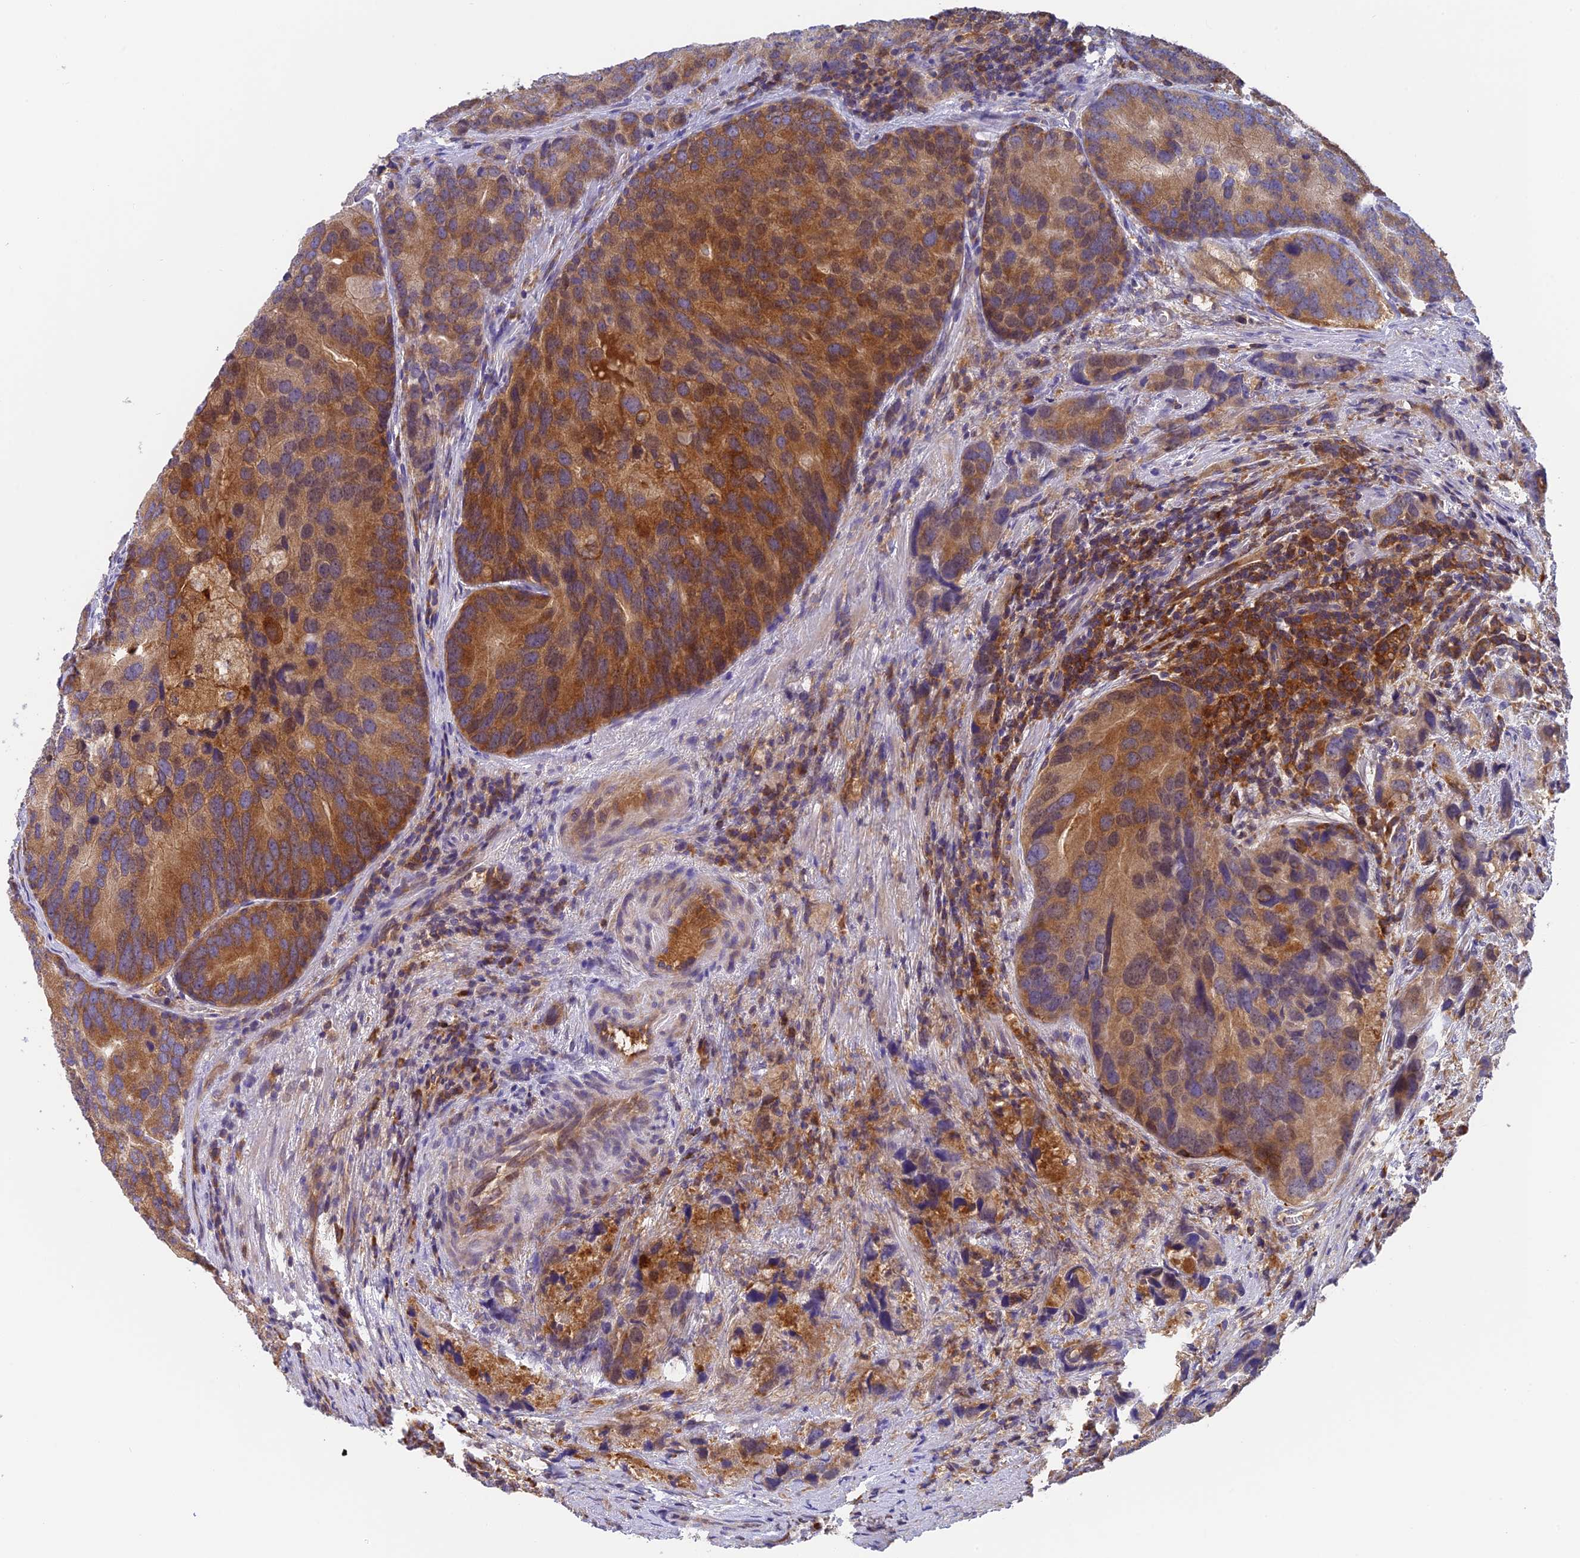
{"staining": {"intensity": "moderate", "quantity": "25%-75%", "location": "cytoplasmic/membranous"}, "tissue": "prostate cancer", "cell_type": "Tumor cells", "image_type": "cancer", "snomed": [{"axis": "morphology", "description": "Adenocarcinoma, High grade"}, {"axis": "topography", "description": "Prostate"}], "caption": "The histopathology image demonstrates staining of prostate high-grade adenocarcinoma, revealing moderate cytoplasmic/membranous protein expression (brown color) within tumor cells.", "gene": "IPO5", "patient": {"sex": "male", "age": 62}}